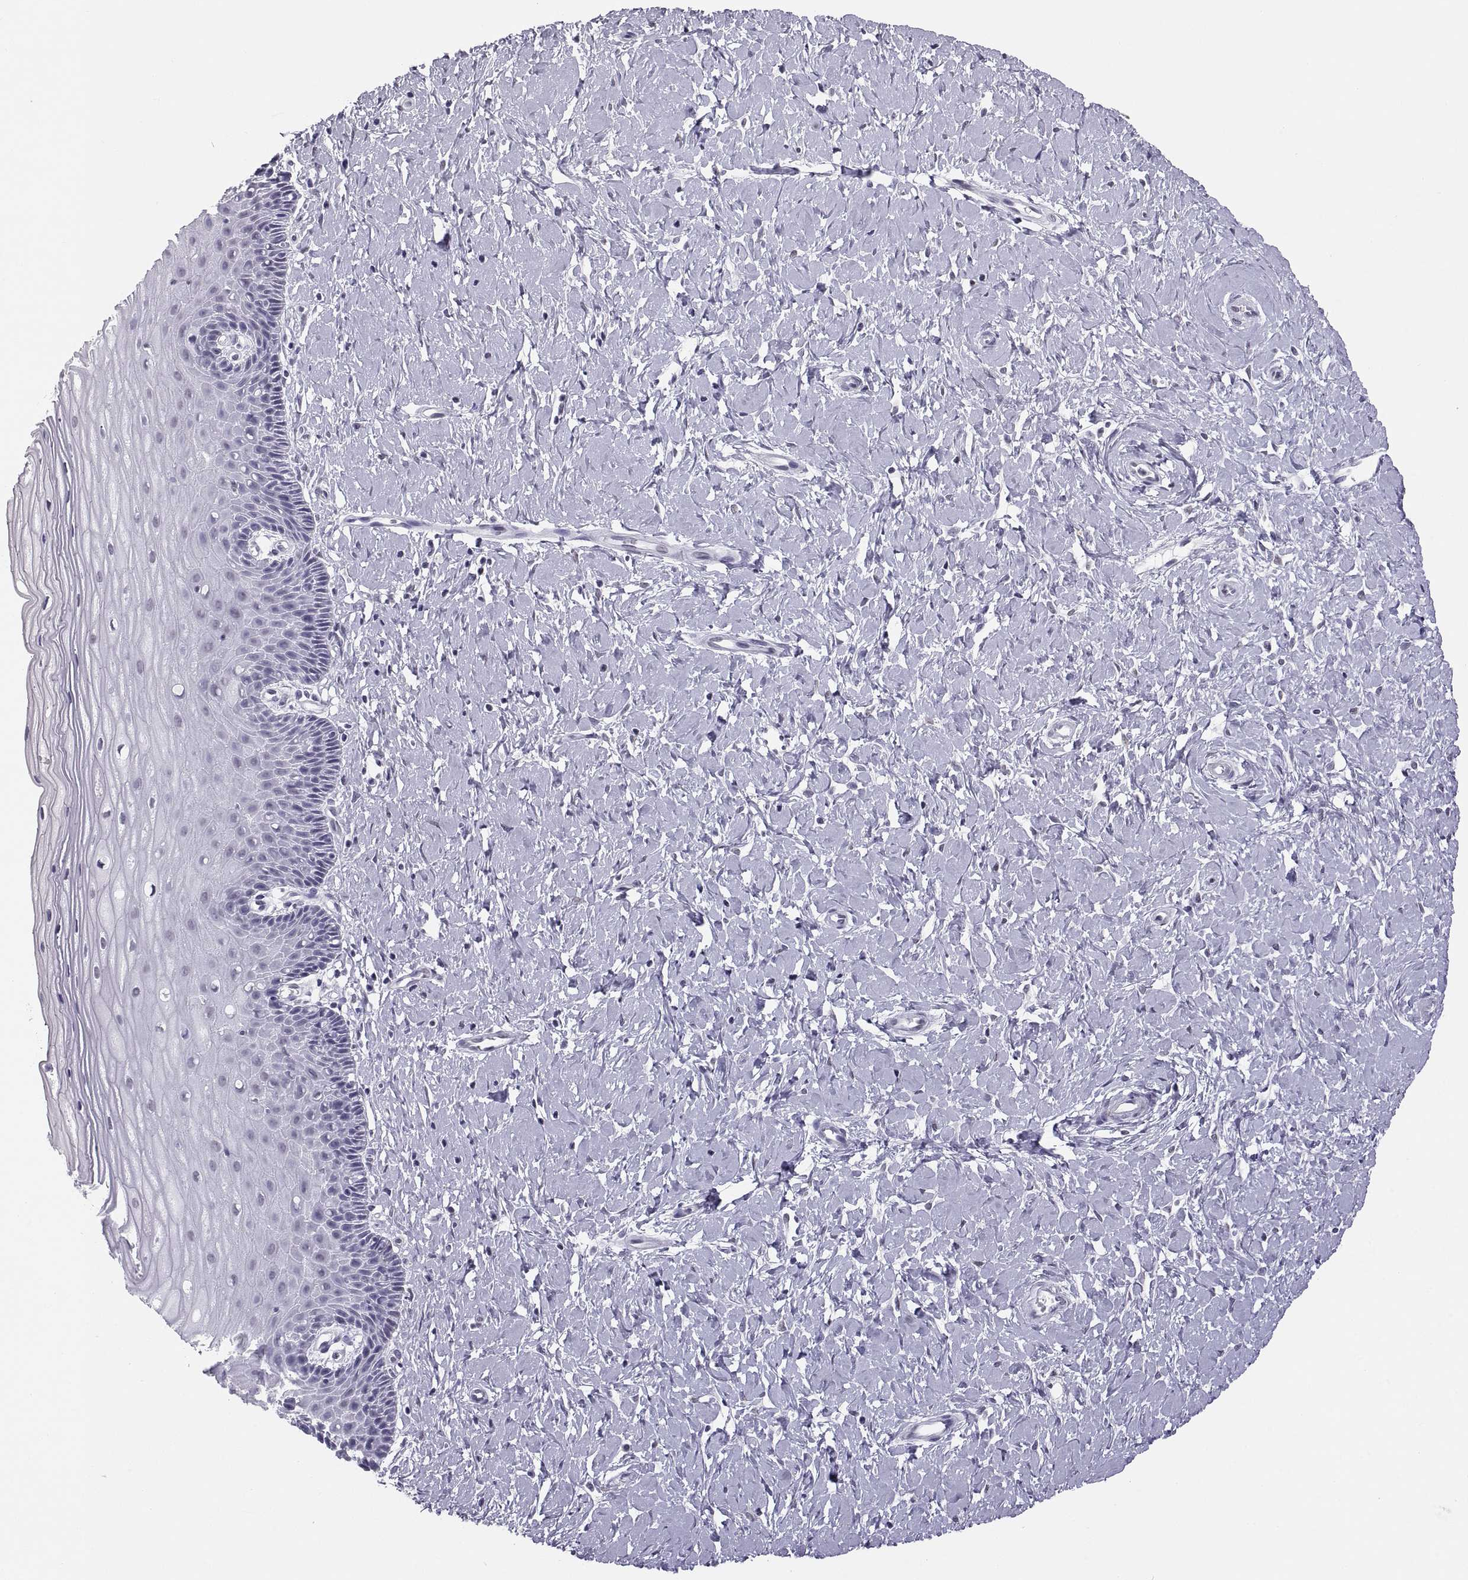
{"staining": {"intensity": "negative", "quantity": "none", "location": "none"}, "tissue": "cervix", "cell_type": "Glandular cells", "image_type": "normal", "snomed": [{"axis": "morphology", "description": "Normal tissue, NOS"}, {"axis": "topography", "description": "Cervix"}], "caption": "Immunohistochemistry of normal human cervix reveals no expression in glandular cells.", "gene": "CARTPT", "patient": {"sex": "female", "age": 37}}